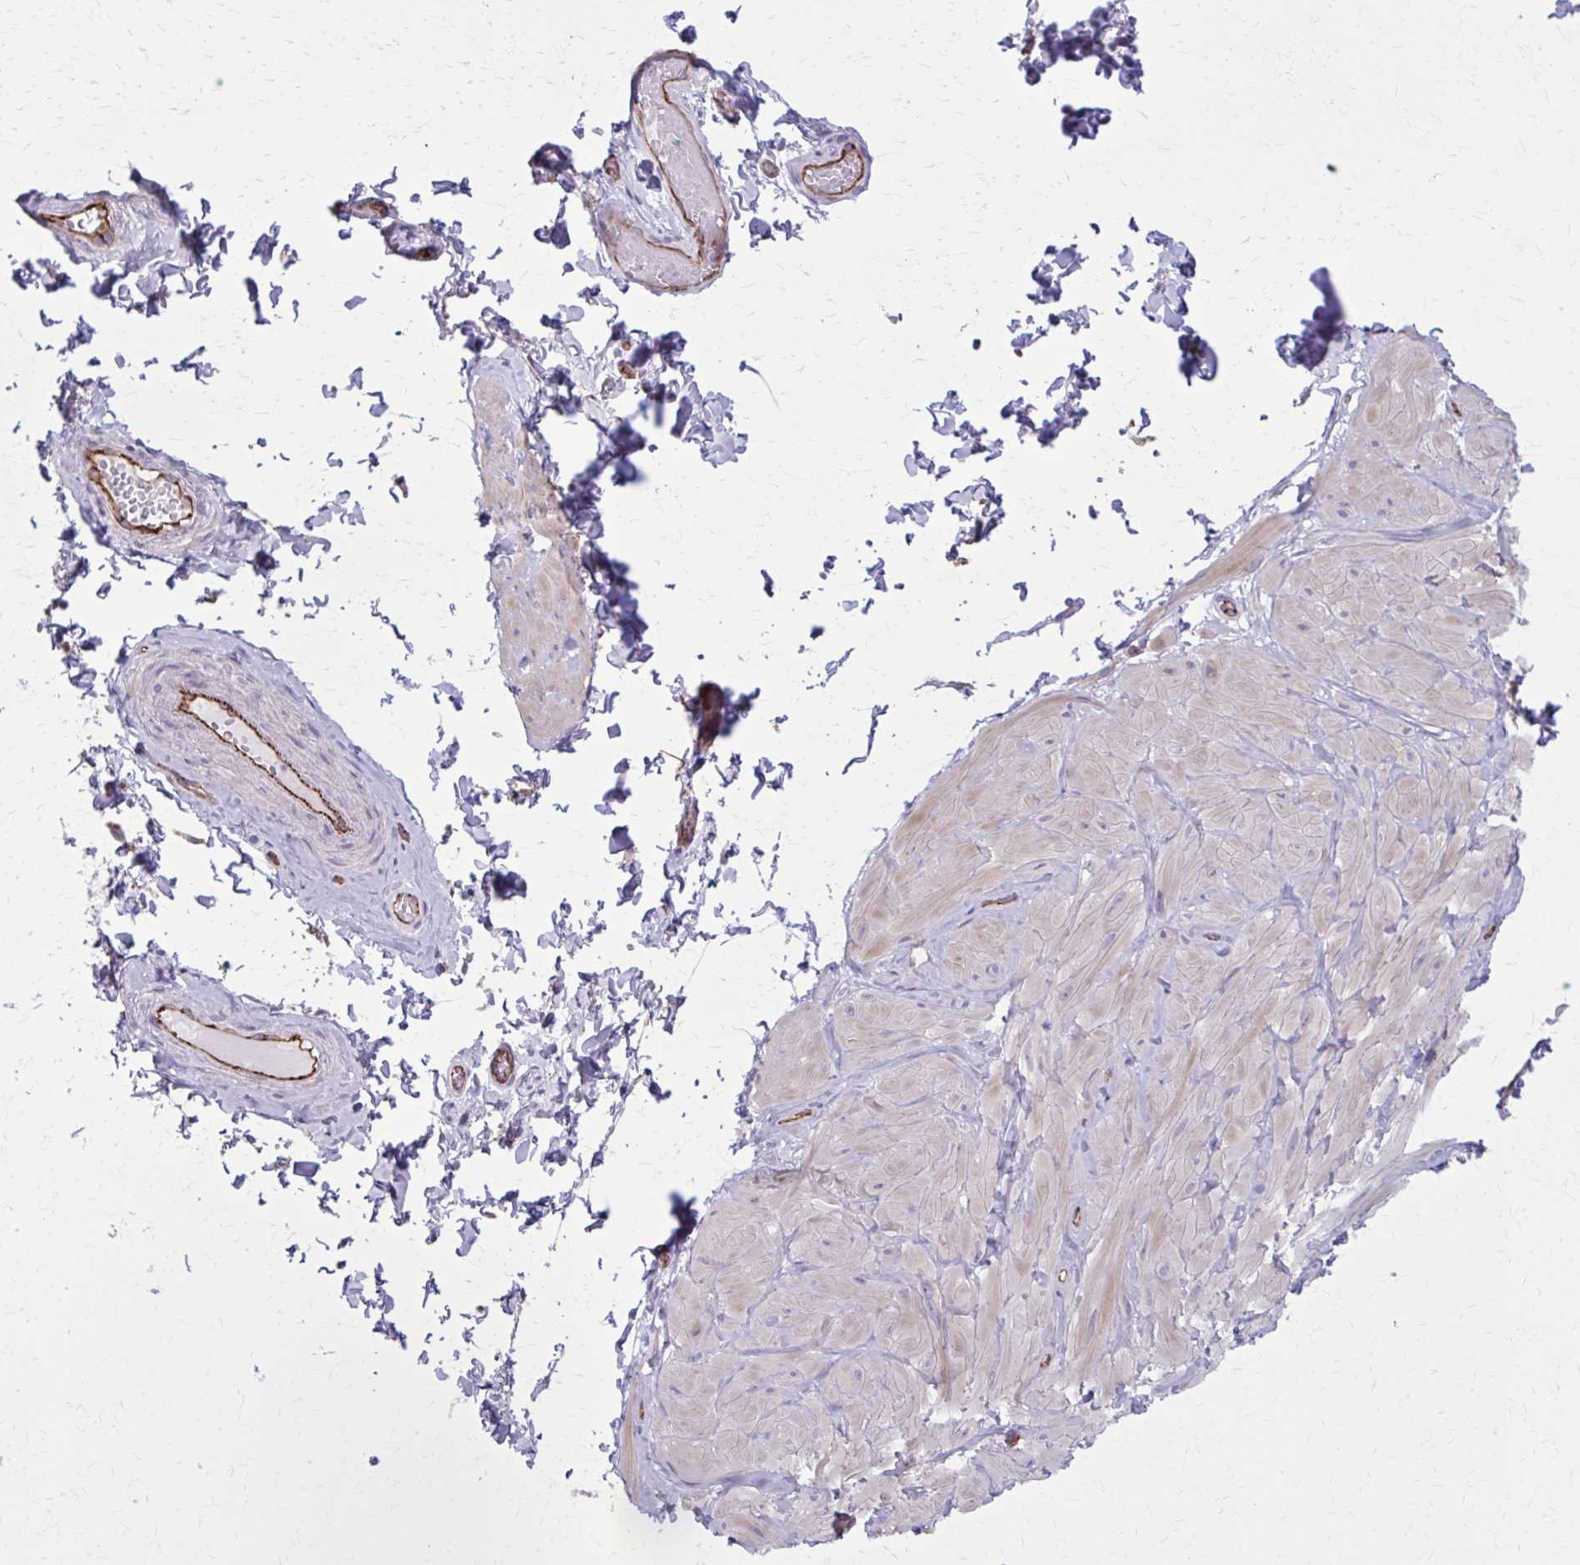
{"staining": {"intensity": "negative", "quantity": "none", "location": "none"}, "tissue": "adipose tissue", "cell_type": "Adipocytes", "image_type": "normal", "snomed": [{"axis": "morphology", "description": "Normal tissue, NOS"}, {"axis": "topography", "description": "Epididymis, spermatic cord, NOS"}, {"axis": "topography", "description": "Epididymis"}, {"axis": "topography", "description": "Peripheral nerve tissue"}], "caption": "High power microscopy photomicrograph of an immunohistochemistry photomicrograph of benign adipose tissue, revealing no significant positivity in adipocytes.", "gene": "ZDHHC7", "patient": {"sex": "male", "age": 29}}